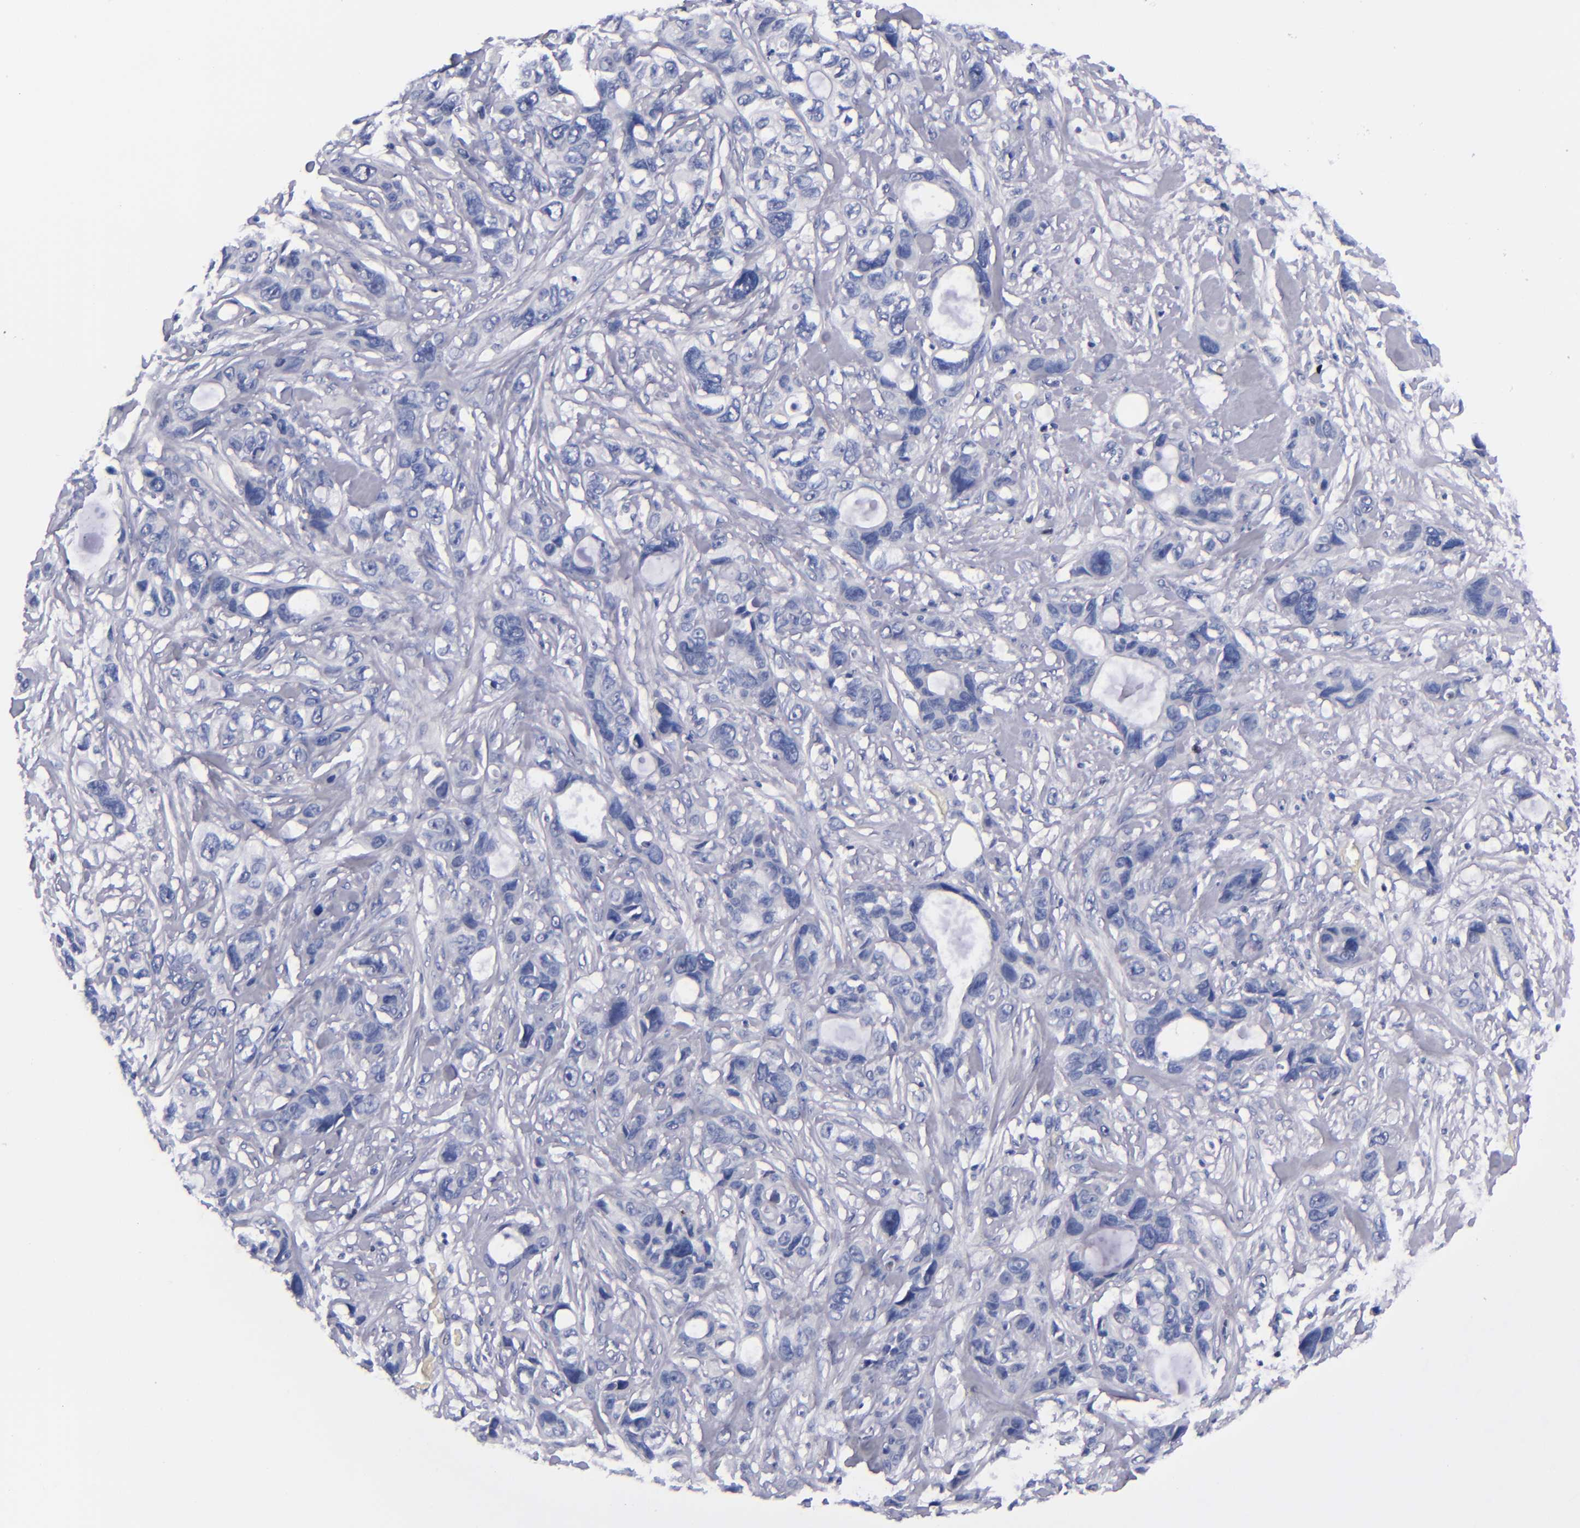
{"staining": {"intensity": "negative", "quantity": "none", "location": "none"}, "tissue": "stomach cancer", "cell_type": "Tumor cells", "image_type": "cancer", "snomed": [{"axis": "morphology", "description": "Adenocarcinoma, NOS"}, {"axis": "topography", "description": "Stomach, upper"}], "caption": "This photomicrograph is of adenocarcinoma (stomach) stained with IHC to label a protein in brown with the nuclei are counter-stained blue. There is no expression in tumor cells.", "gene": "MCM7", "patient": {"sex": "male", "age": 47}}